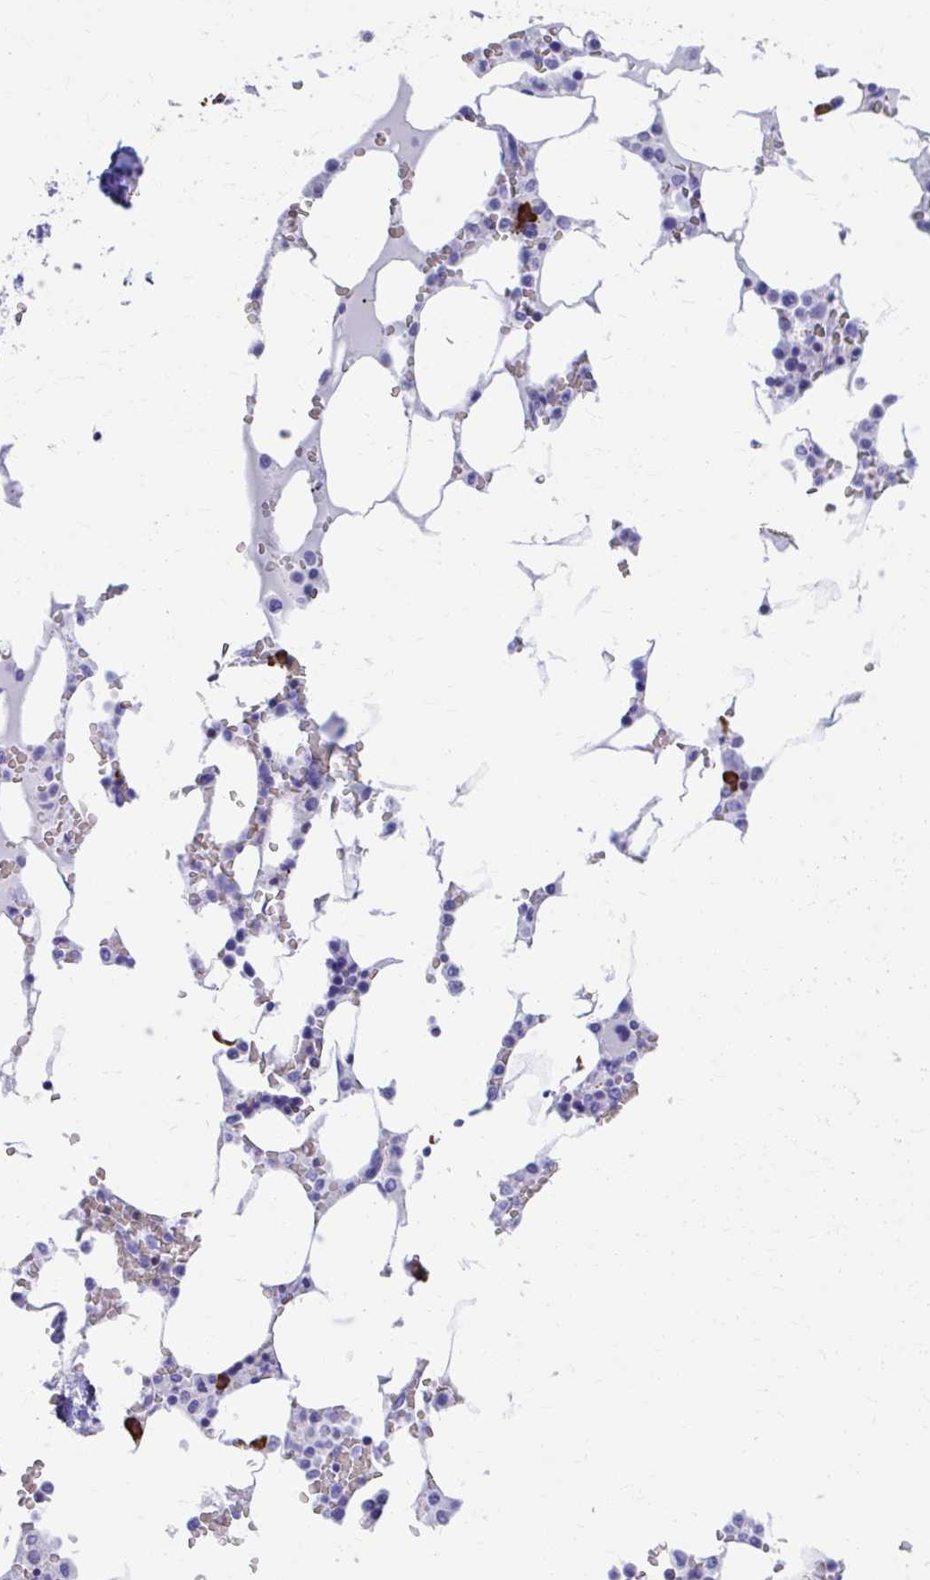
{"staining": {"intensity": "negative", "quantity": "none", "location": "none"}, "tissue": "bone marrow", "cell_type": "Hematopoietic cells", "image_type": "normal", "snomed": [{"axis": "morphology", "description": "Normal tissue, NOS"}, {"axis": "topography", "description": "Bone marrow"}], "caption": "Human bone marrow stained for a protein using immunohistochemistry (IHC) reveals no positivity in hematopoietic cells.", "gene": "RUNX3", "patient": {"sex": "male", "age": 64}}